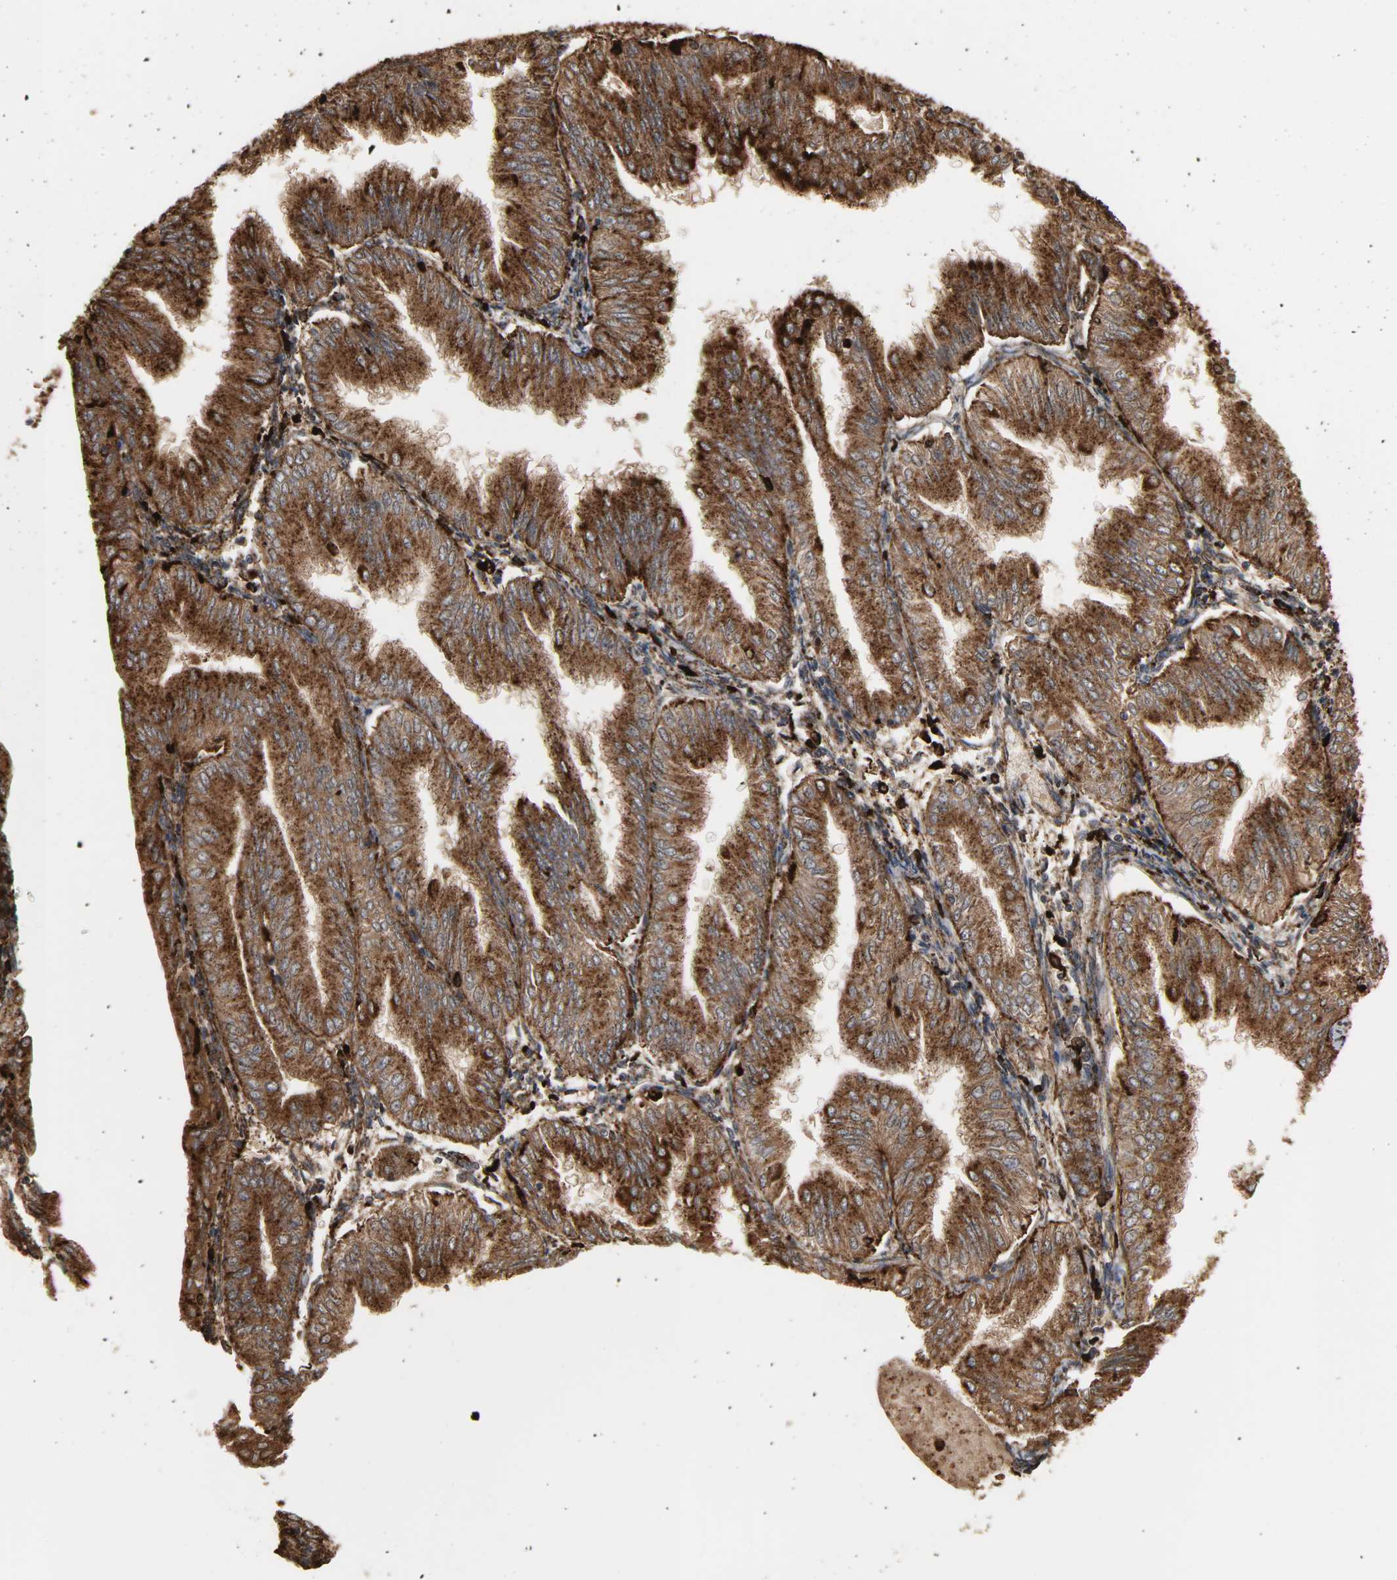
{"staining": {"intensity": "strong", "quantity": ">75%", "location": "cytoplasmic/membranous"}, "tissue": "endometrial cancer", "cell_type": "Tumor cells", "image_type": "cancer", "snomed": [{"axis": "morphology", "description": "Adenocarcinoma, NOS"}, {"axis": "topography", "description": "Endometrium"}], "caption": "This micrograph displays endometrial adenocarcinoma stained with immunohistochemistry (IHC) to label a protein in brown. The cytoplasmic/membranous of tumor cells show strong positivity for the protein. Nuclei are counter-stained blue.", "gene": "PSAP", "patient": {"sex": "female", "age": 53}}